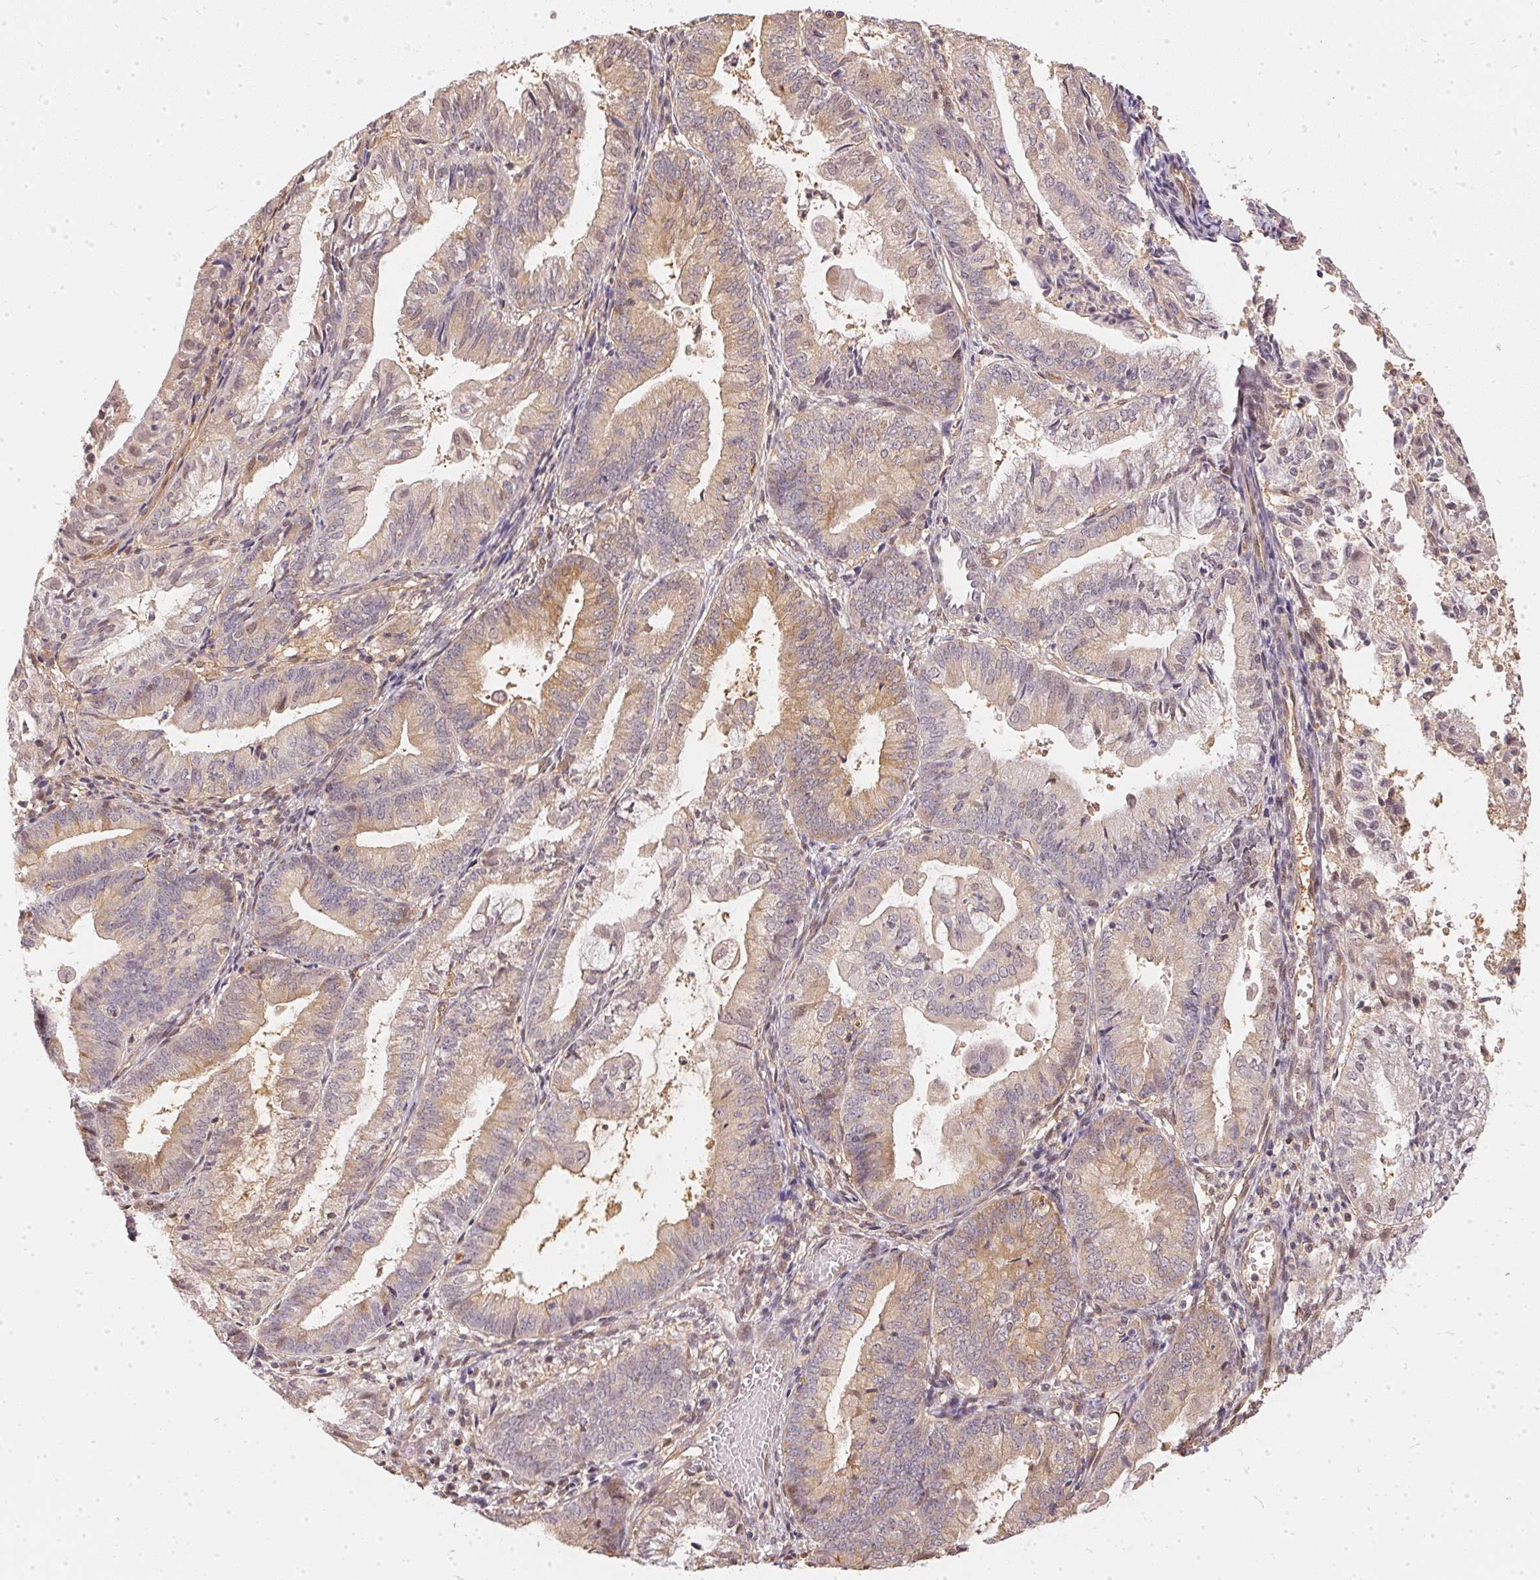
{"staining": {"intensity": "weak", "quantity": ">75%", "location": "cytoplasmic/membranous"}, "tissue": "endometrial cancer", "cell_type": "Tumor cells", "image_type": "cancer", "snomed": [{"axis": "morphology", "description": "Adenocarcinoma, NOS"}, {"axis": "topography", "description": "Endometrium"}], "caption": "Protein expression analysis of human endometrial cancer reveals weak cytoplasmic/membranous expression in about >75% of tumor cells.", "gene": "BLMH", "patient": {"sex": "female", "age": 55}}